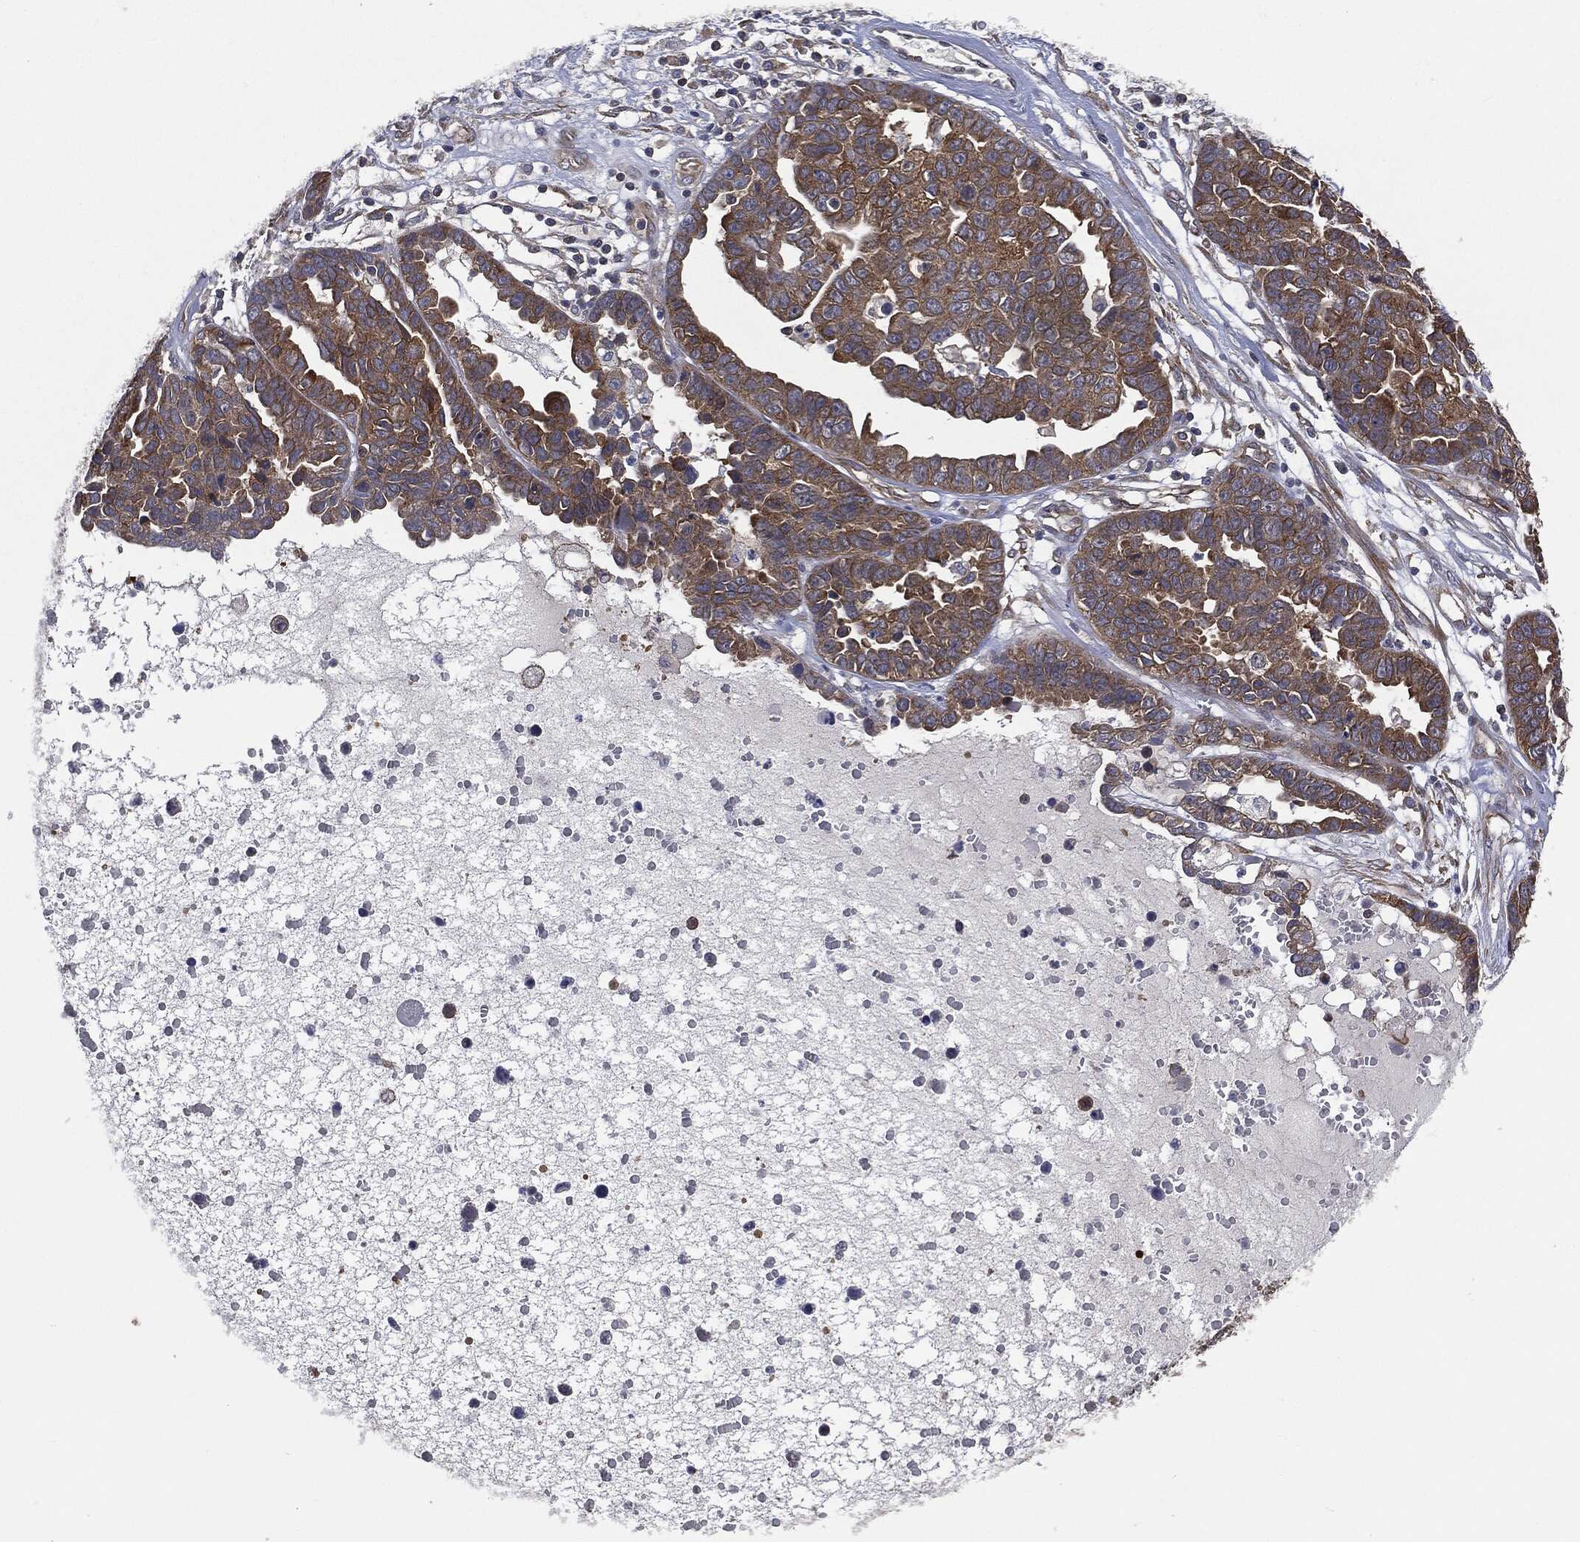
{"staining": {"intensity": "moderate", "quantity": ">75%", "location": "cytoplasmic/membranous"}, "tissue": "ovarian cancer", "cell_type": "Tumor cells", "image_type": "cancer", "snomed": [{"axis": "morphology", "description": "Cystadenocarcinoma, serous, NOS"}, {"axis": "topography", "description": "Ovary"}], "caption": "Protein expression analysis of human ovarian serous cystadenocarcinoma reveals moderate cytoplasmic/membranous expression in approximately >75% of tumor cells.", "gene": "EPS15L1", "patient": {"sex": "female", "age": 87}}